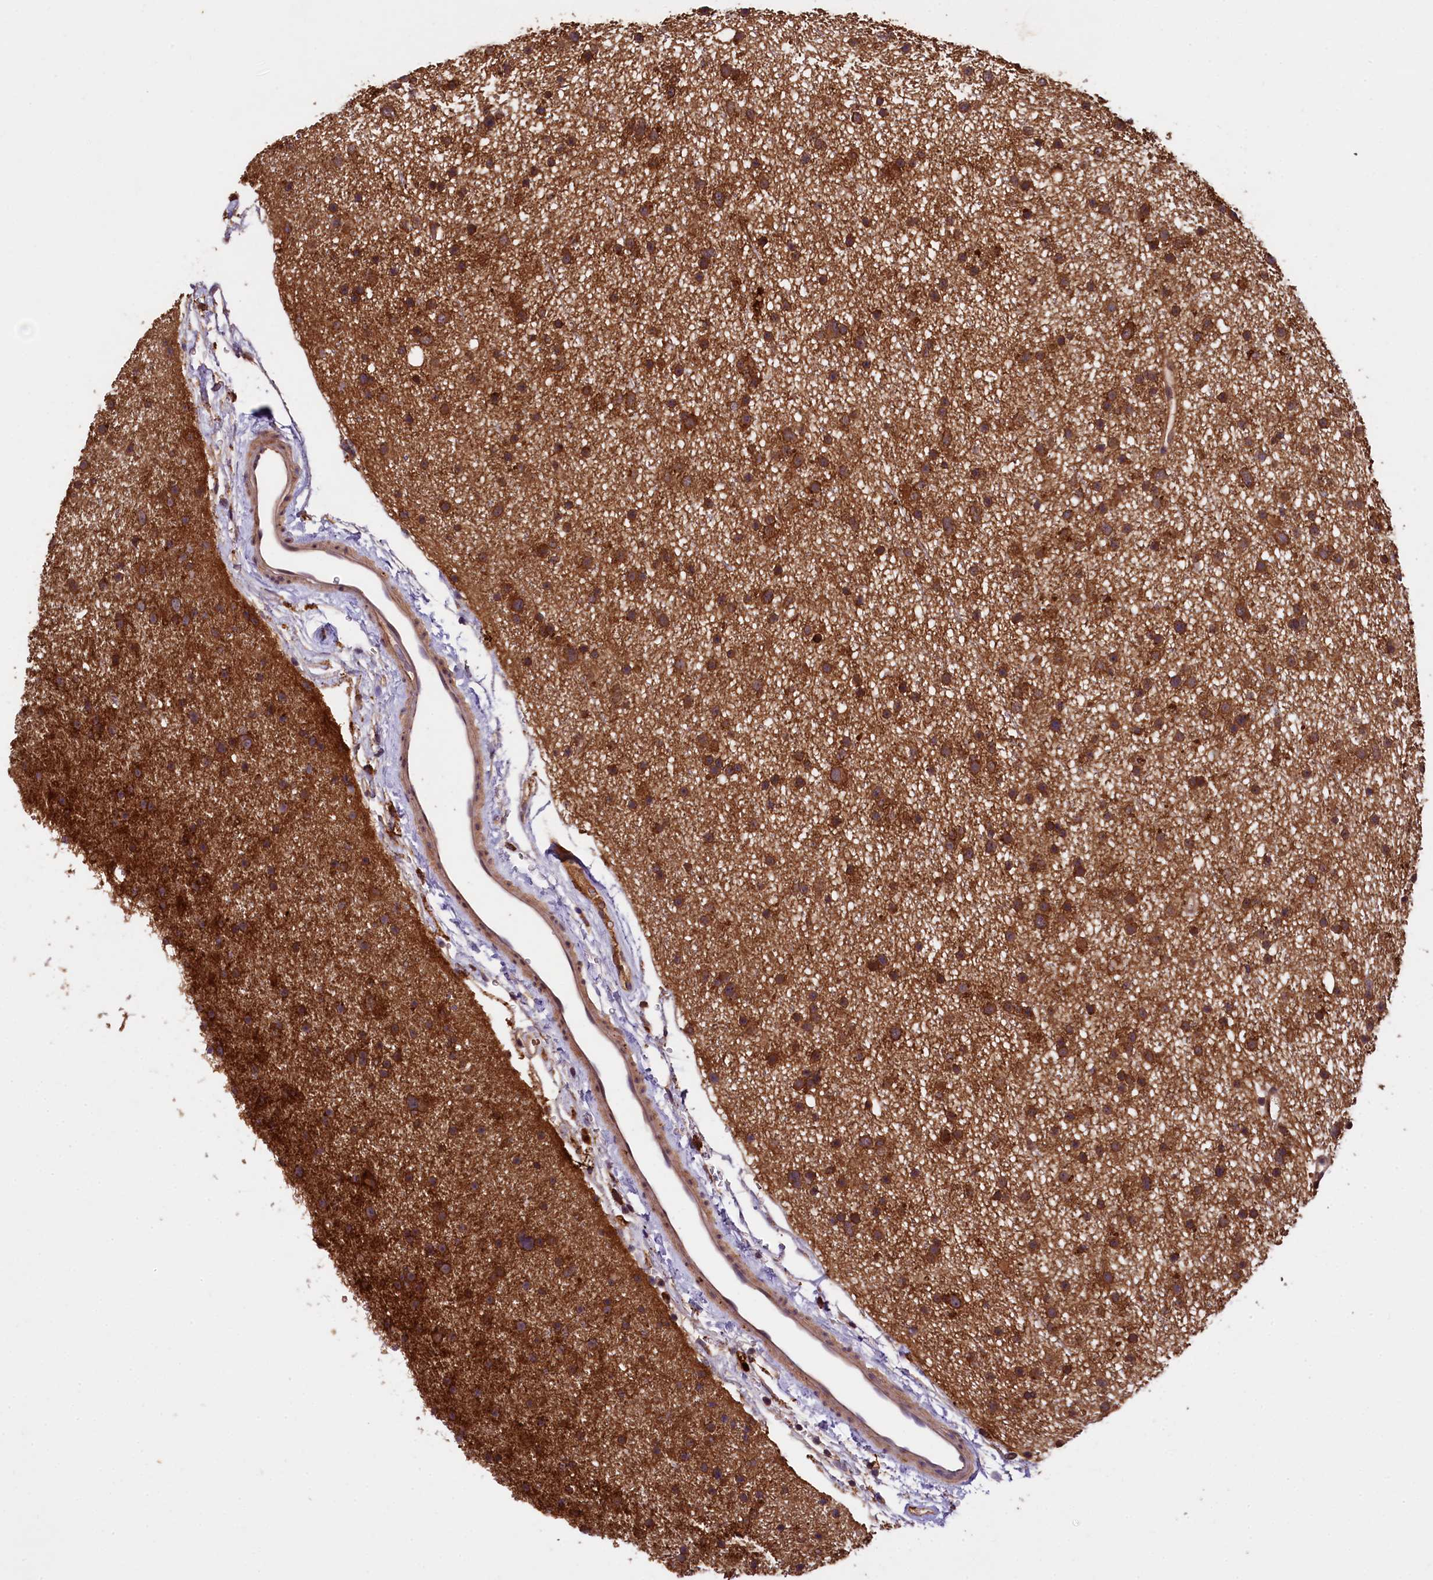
{"staining": {"intensity": "strong", "quantity": ">75%", "location": "cytoplasmic/membranous"}, "tissue": "glioma", "cell_type": "Tumor cells", "image_type": "cancer", "snomed": [{"axis": "morphology", "description": "Glioma, malignant, Low grade"}, {"axis": "topography", "description": "Cerebral cortex"}], "caption": "Low-grade glioma (malignant) stained with DAB (3,3'-diaminobenzidine) IHC demonstrates high levels of strong cytoplasmic/membranous expression in about >75% of tumor cells. The protein is stained brown, and the nuclei are stained in blue (DAB IHC with brightfield microscopy, high magnification).", "gene": "PLXNB1", "patient": {"sex": "female", "age": 39}}